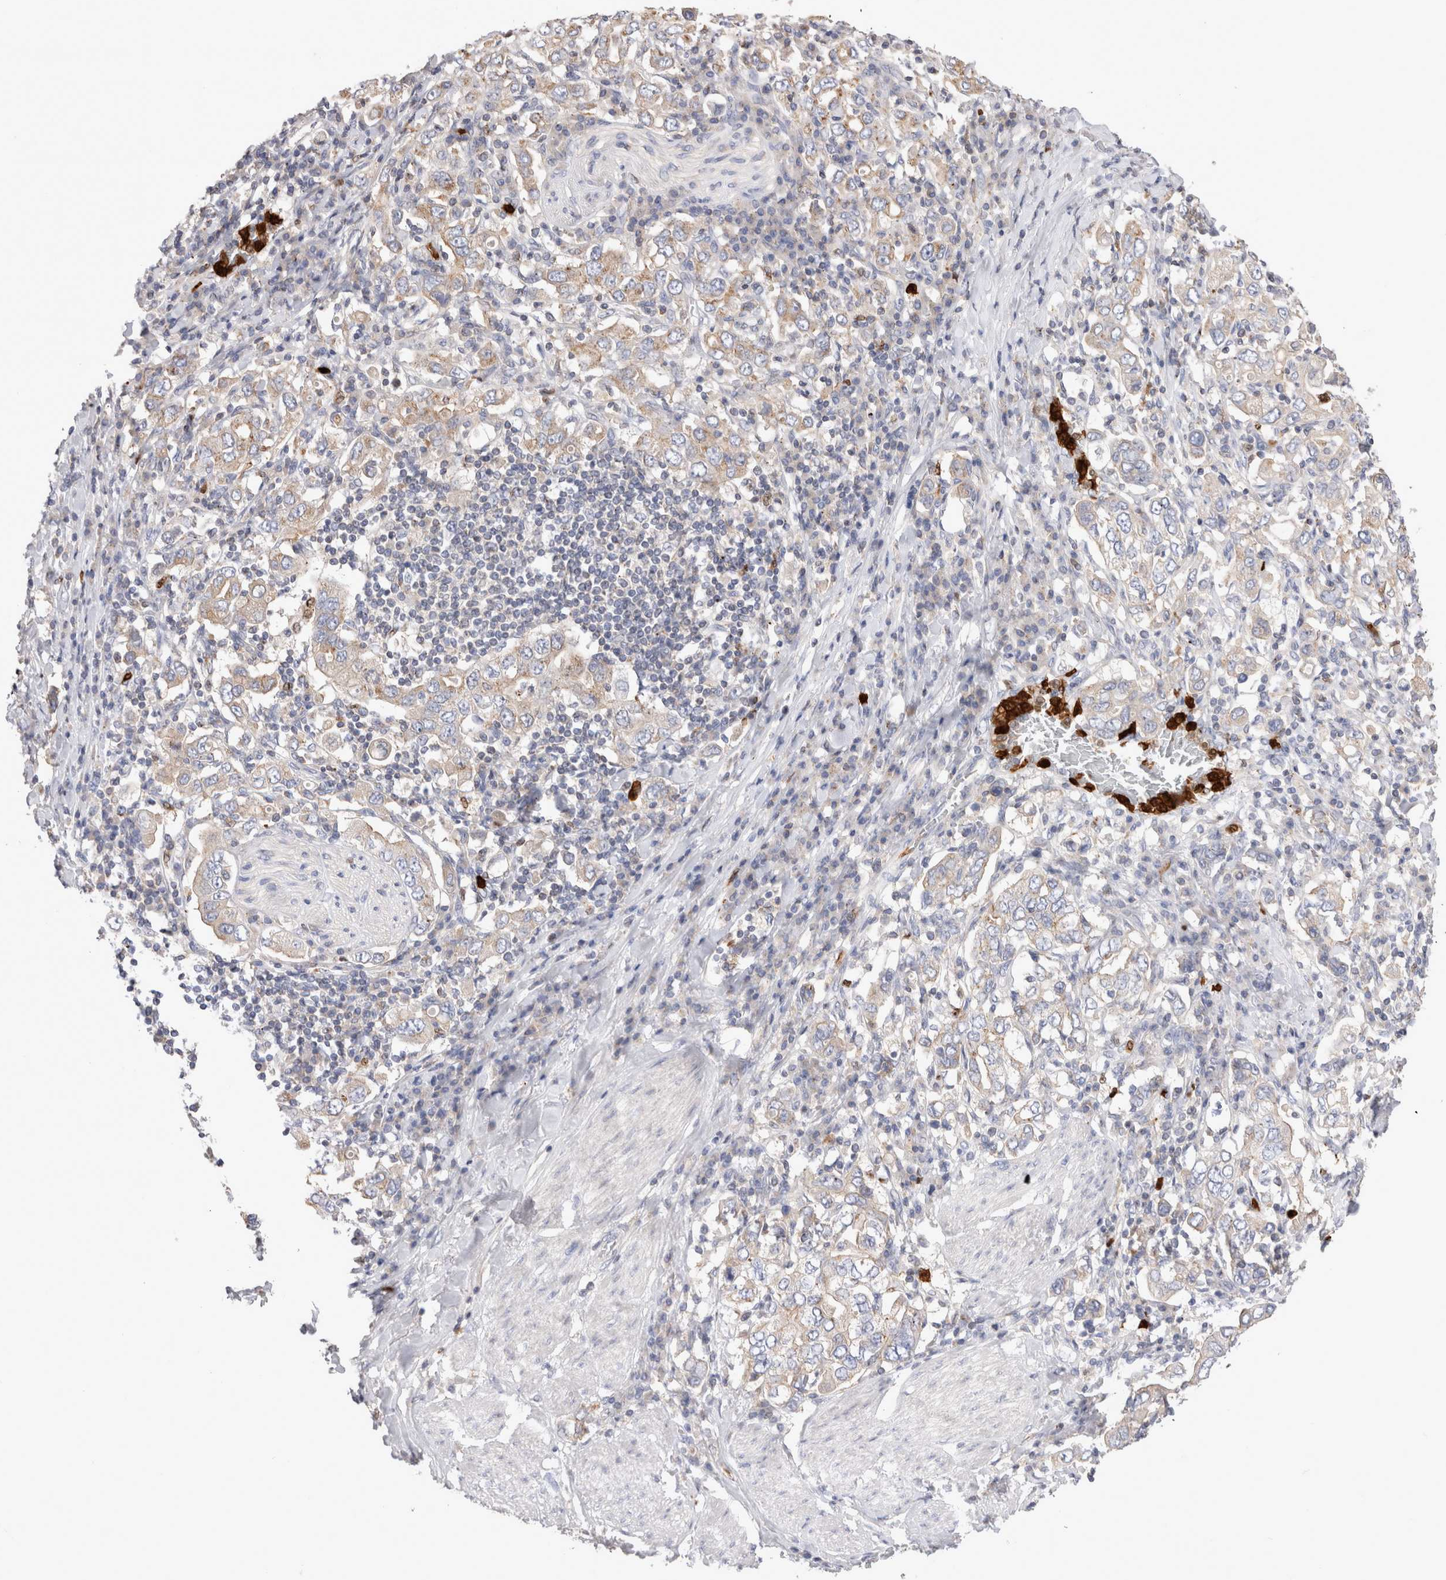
{"staining": {"intensity": "weak", "quantity": ">75%", "location": "cytoplasmic/membranous"}, "tissue": "stomach cancer", "cell_type": "Tumor cells", "image_type": "cancer", "snomed": [{"axis": "morphology", "description": "Adenocarcinoma, NOS"}, {"axis": "topography", "description": "Stomach, upper"}], "caption": "Immunohistochemistry (IHC) of stomach adenocarcinoma demonstrates low levels of weak cytoplasmic/membranous expression in about >75% of tumor cells. The staining is performed using DAB (3,3'-diaminobenzidine) brown chromogen to label protein expression. The nuclei are counter-stained blue using hematoxylin.", "gene": "NXT2", "patient": {"sex": "male", "age": 62}}